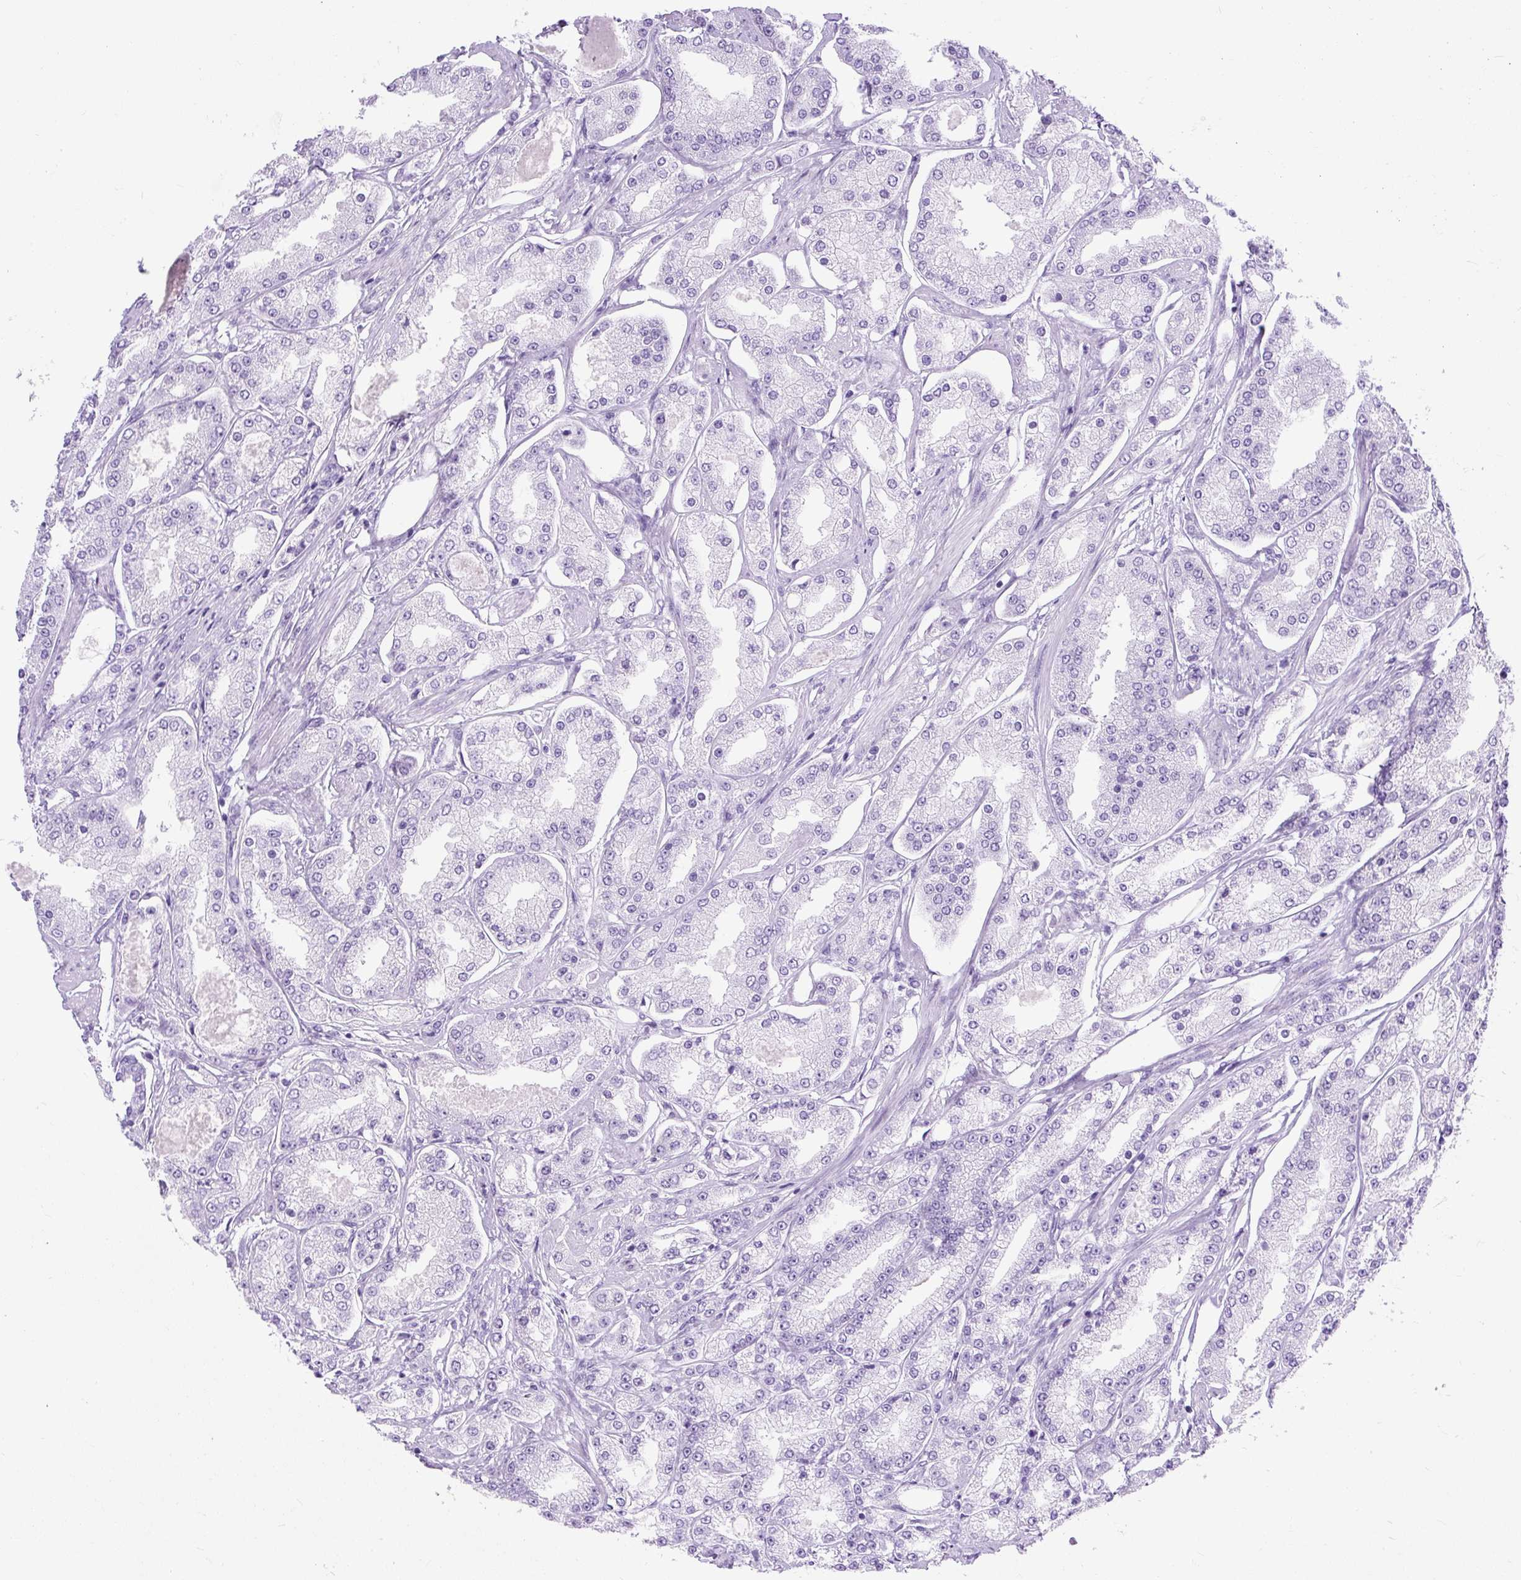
{"staining": {"intensity": "negative", "quantity": "none", "location": "none"}, "tissue": "prostate cancer", "cell_type": "Tumor cells", "image_type": "cancer", "snomed": [{"axis": "morphology", "description": "Adenocarcinoma, High grade"}, {"axis": "topography", "description": "Prostate"}], "caption": "The immunohistochemistry micrograph has no significant positivity in tumor cells of prostate adenocarcinoma (high-grade) tissue.", "gene": "PVALB", "patient": {"sex": "male", "age": 69}}